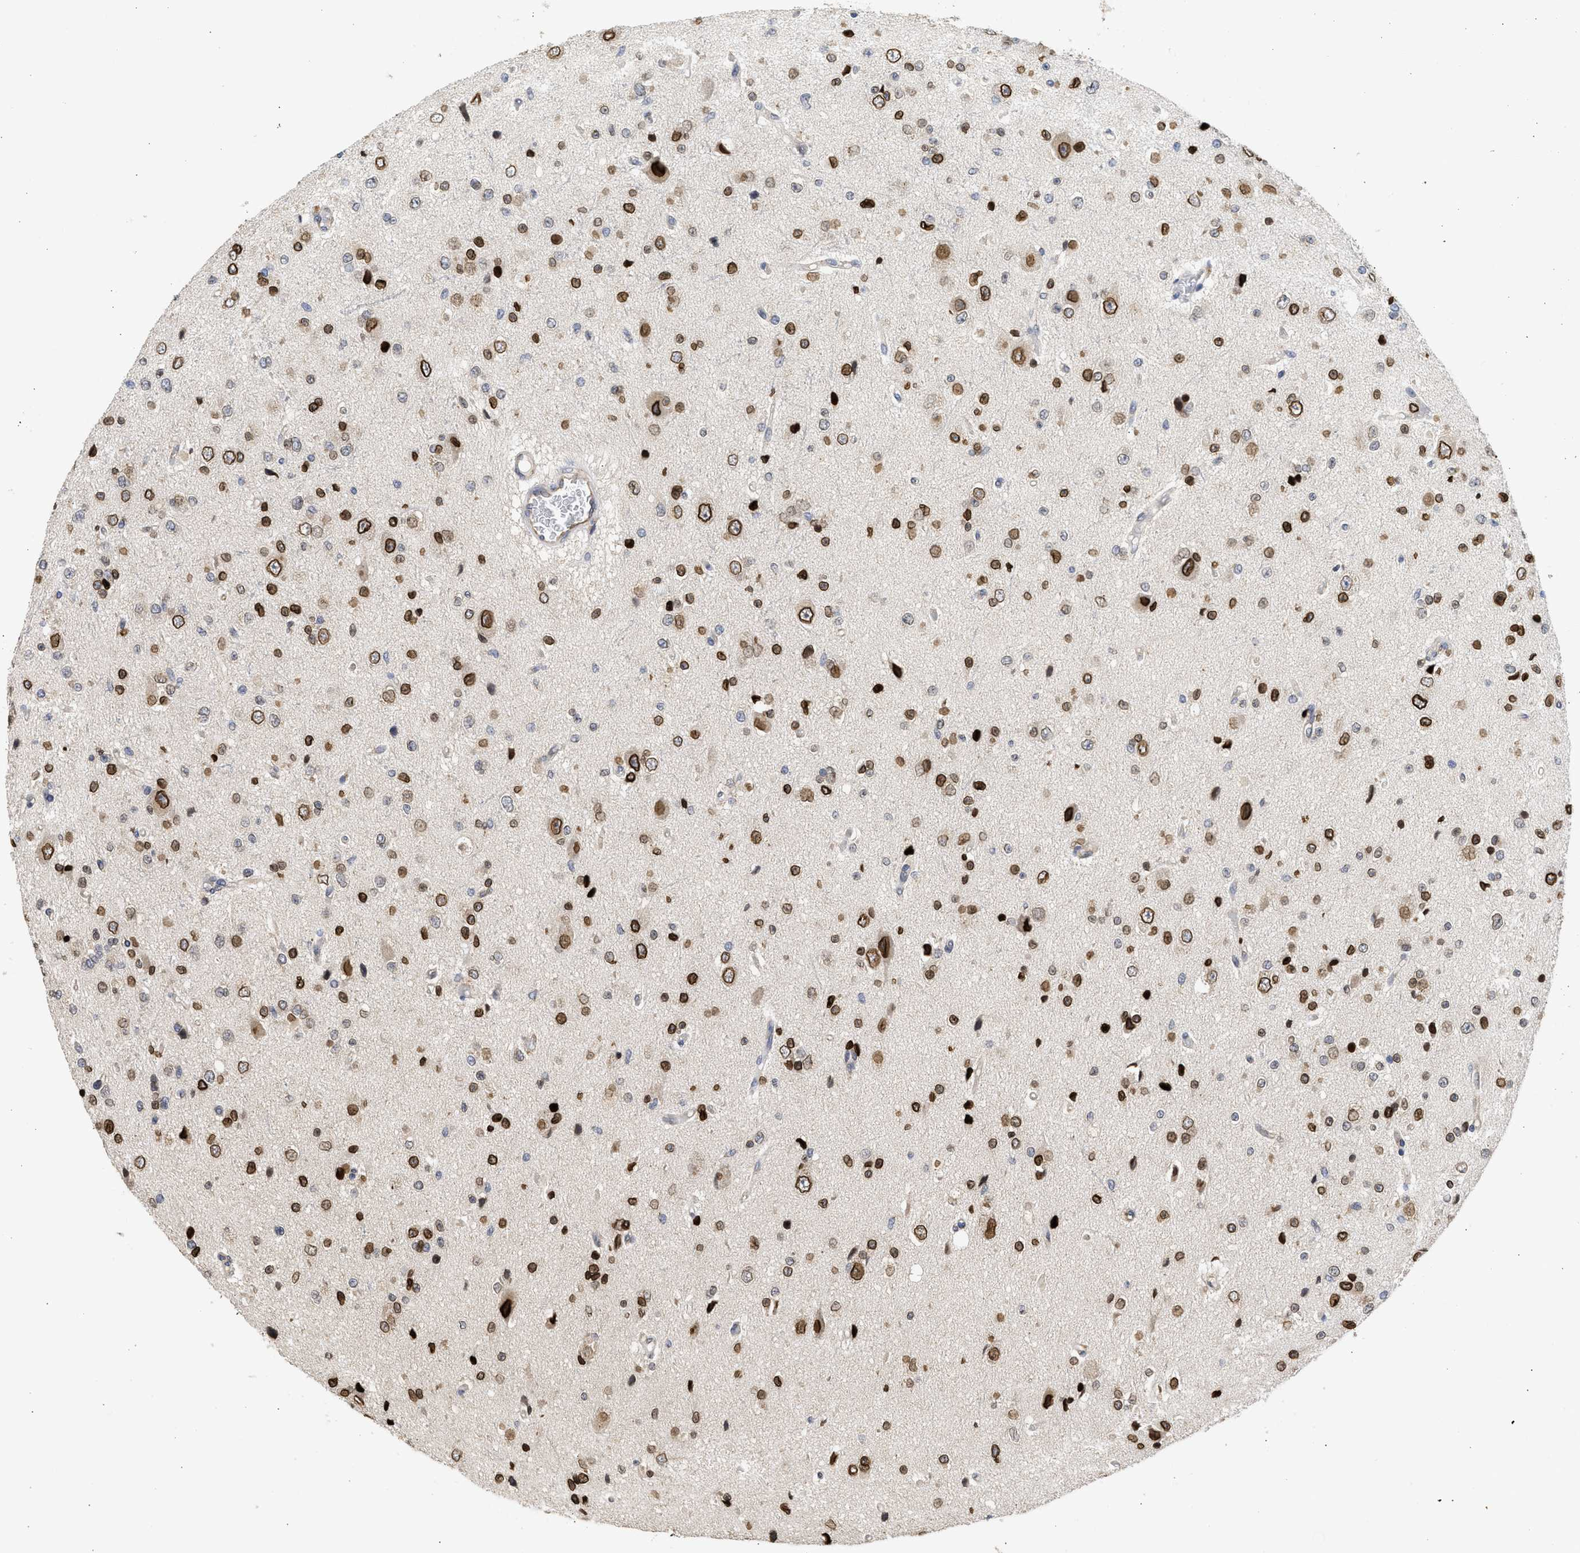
{"staining": {"intensity": "strong", "quantity": ">75%", "location": "cytoplasmic/membranous,nuclear"}, "tissue": "glioma", "cell_type": "Tumor cells", "image_type": "cancer", "snomed": [{"axis": "morphology", "description": "Glioma, malignant, High grade"}, {"axis": "topography", "description": "pancreas cauda"}], "caption": "Immunohistochemistry of human glioma demonstrates high levels of strong cytoplasmic/membranous and nuclear staining in about >75% of tumor cells.", "gene": "DNAJC1", "patient": {"sex": "male", "age": 60}}